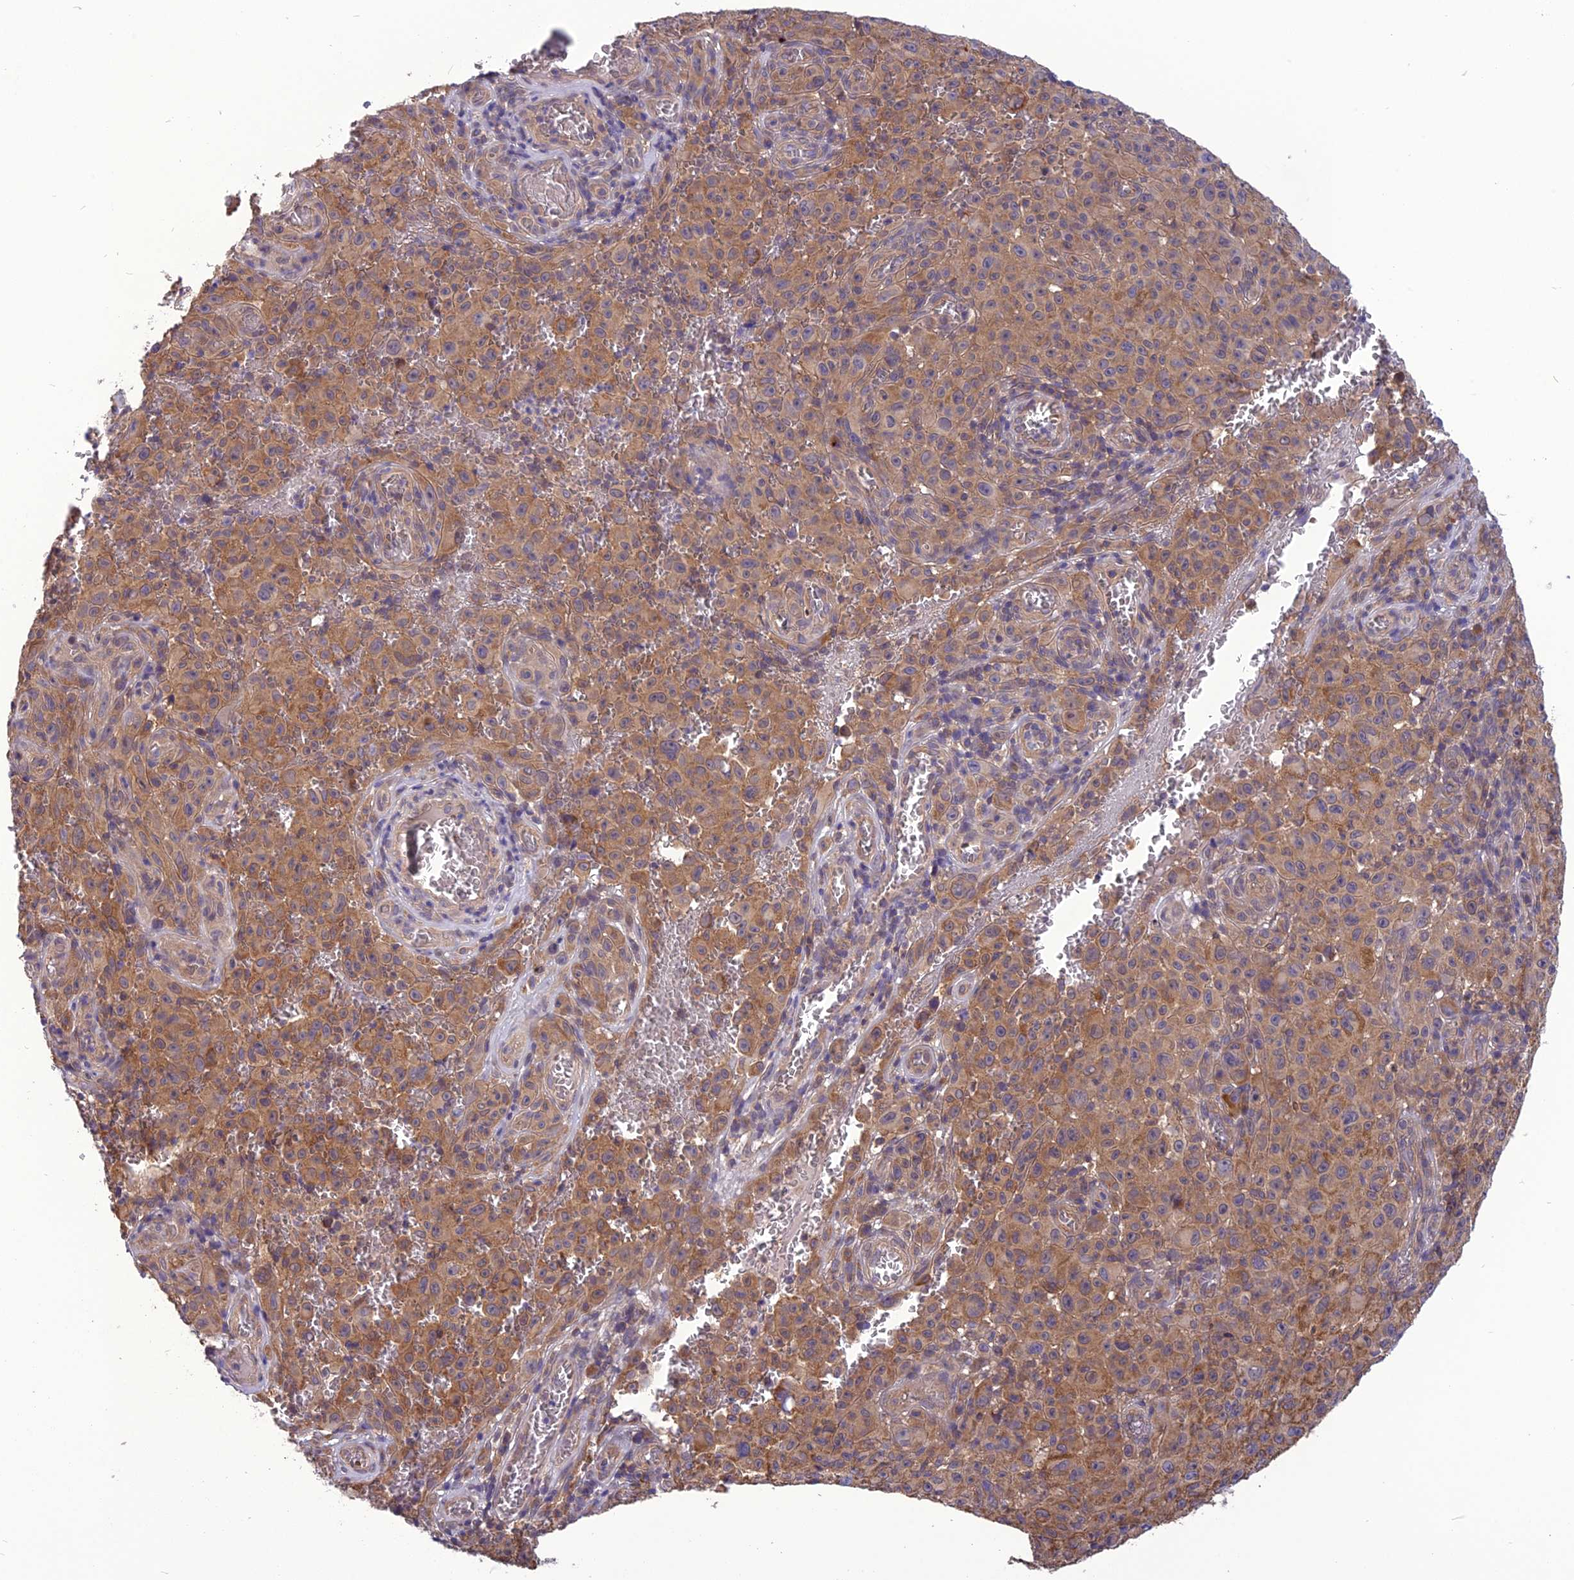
{"staining": {"intensity": "moderate", "quantity": ">75%", "location": "cytoplasmic/membranous"}, "tissue": "melanoma", "cell_type": "Tumor cells", "image_type": "cancer", "snomed": [{"axis": "morphology", "description": "Malignant melanoma, NOS"}, {"axis": "topography", "description": "Skin"}], "caption": "The immunohistochemical stain labels moderate cytoplasmic/membranous expression in tumor cells of malignant melanoma tissue.", "gene": "PSMF1", "patient": {"sex": "female", "age": 82}}